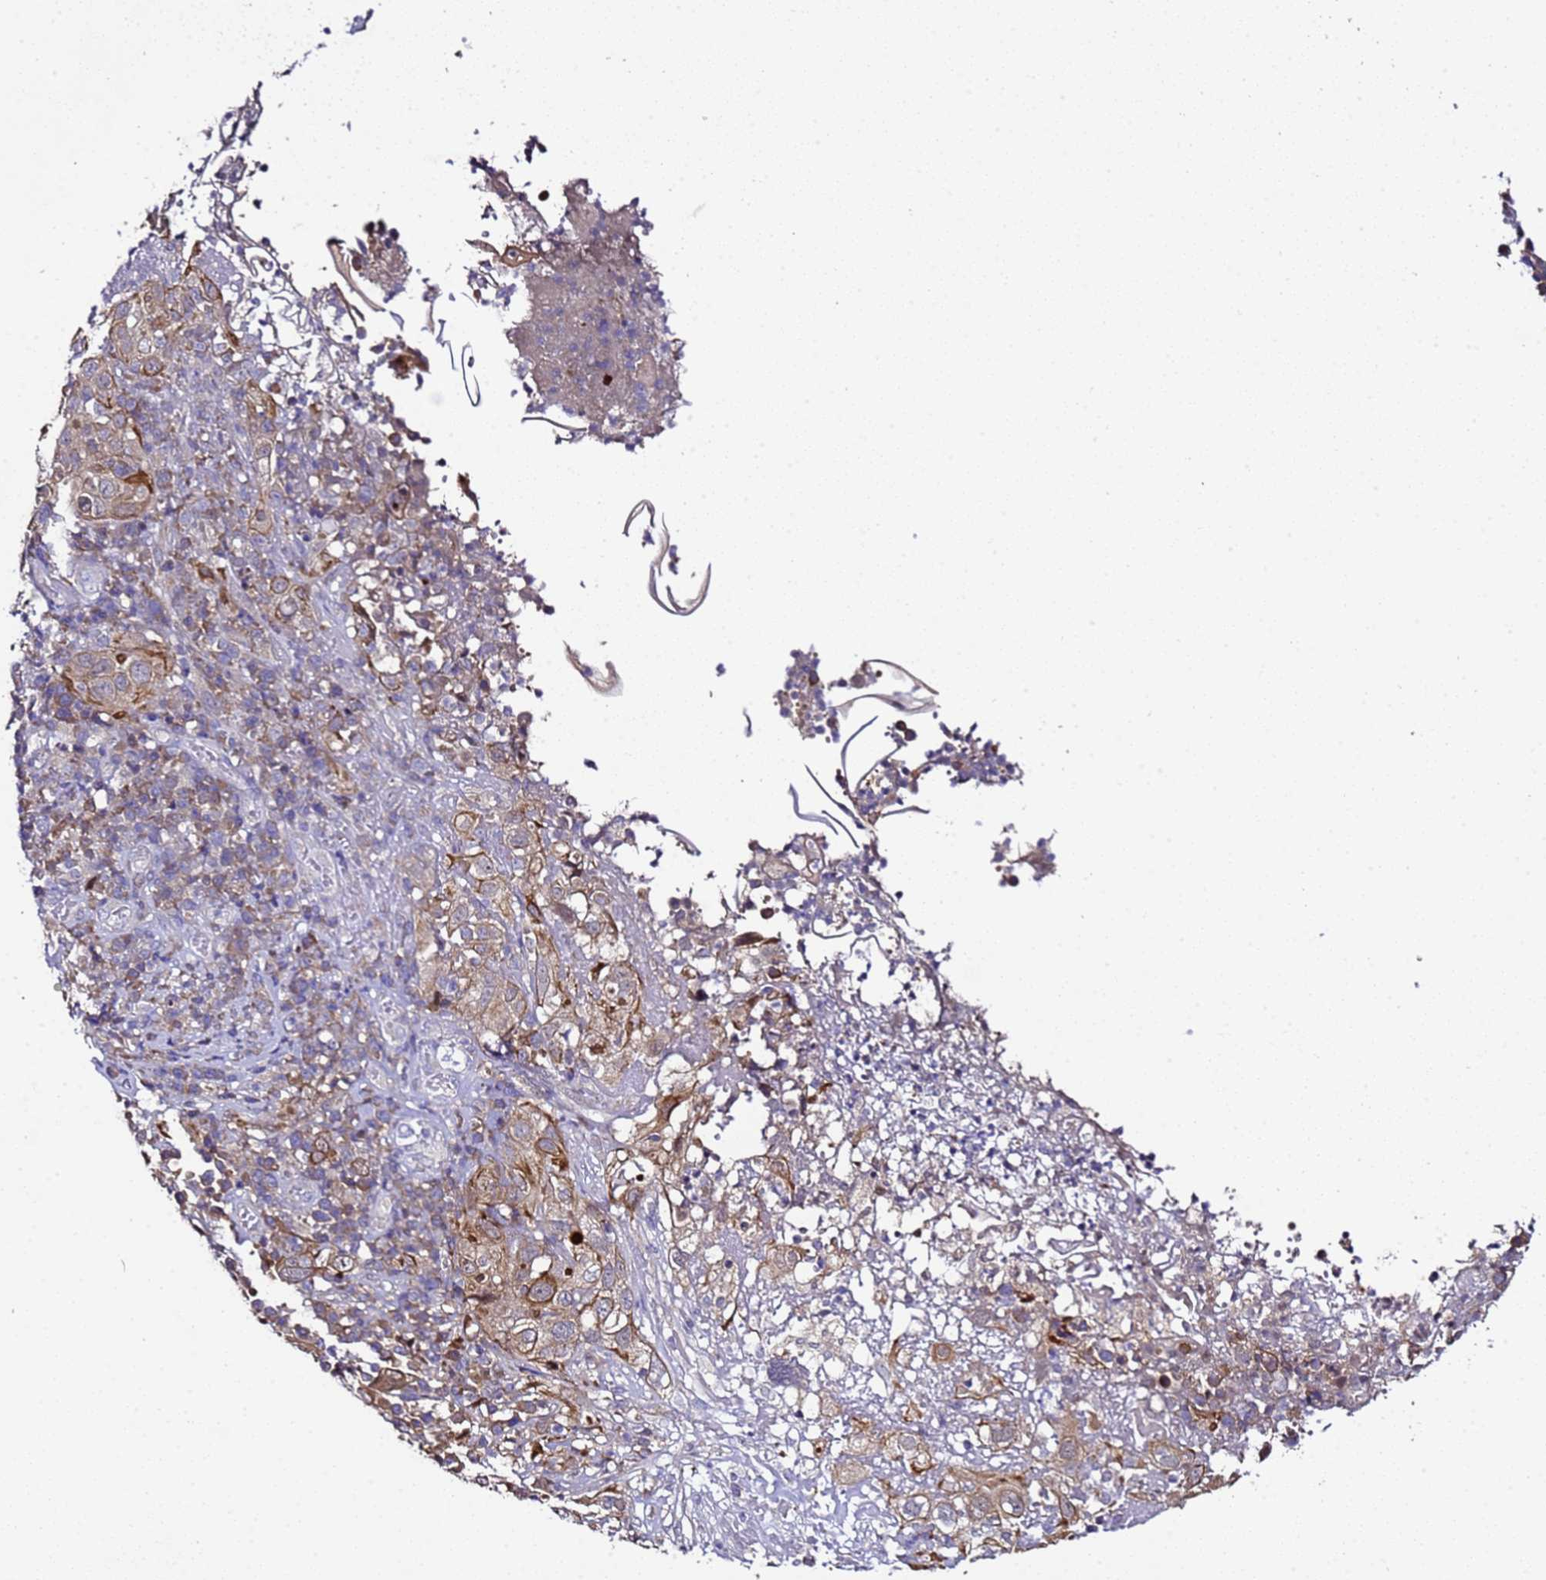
{"staining": {"intensity": "moderate", "quantity": "<25%", "location": "cytoplasmic/membranous"}, "tissue": "cervical cancer", "cell_type": "Tumor cells", "image_type": "cancer", "snomed": [{"axis": "morphology", "description": "Squamous cell carcinoma, NOS"}, {"axis": "topography", "description": "Cervix"}], "caption": "Cervical squamous cell carcinoma tissue demonstrates moderate cytoplasmic/membranous positivity in about <25% of tumor cells, visualized by immunohistochemistry. (DAB (3,3'-diaminobenzidine) IHC, brown staining for protein, blue staining for nuclei).", "gene": "ALG3", "patient": {"sex": "female", "age": 46}}